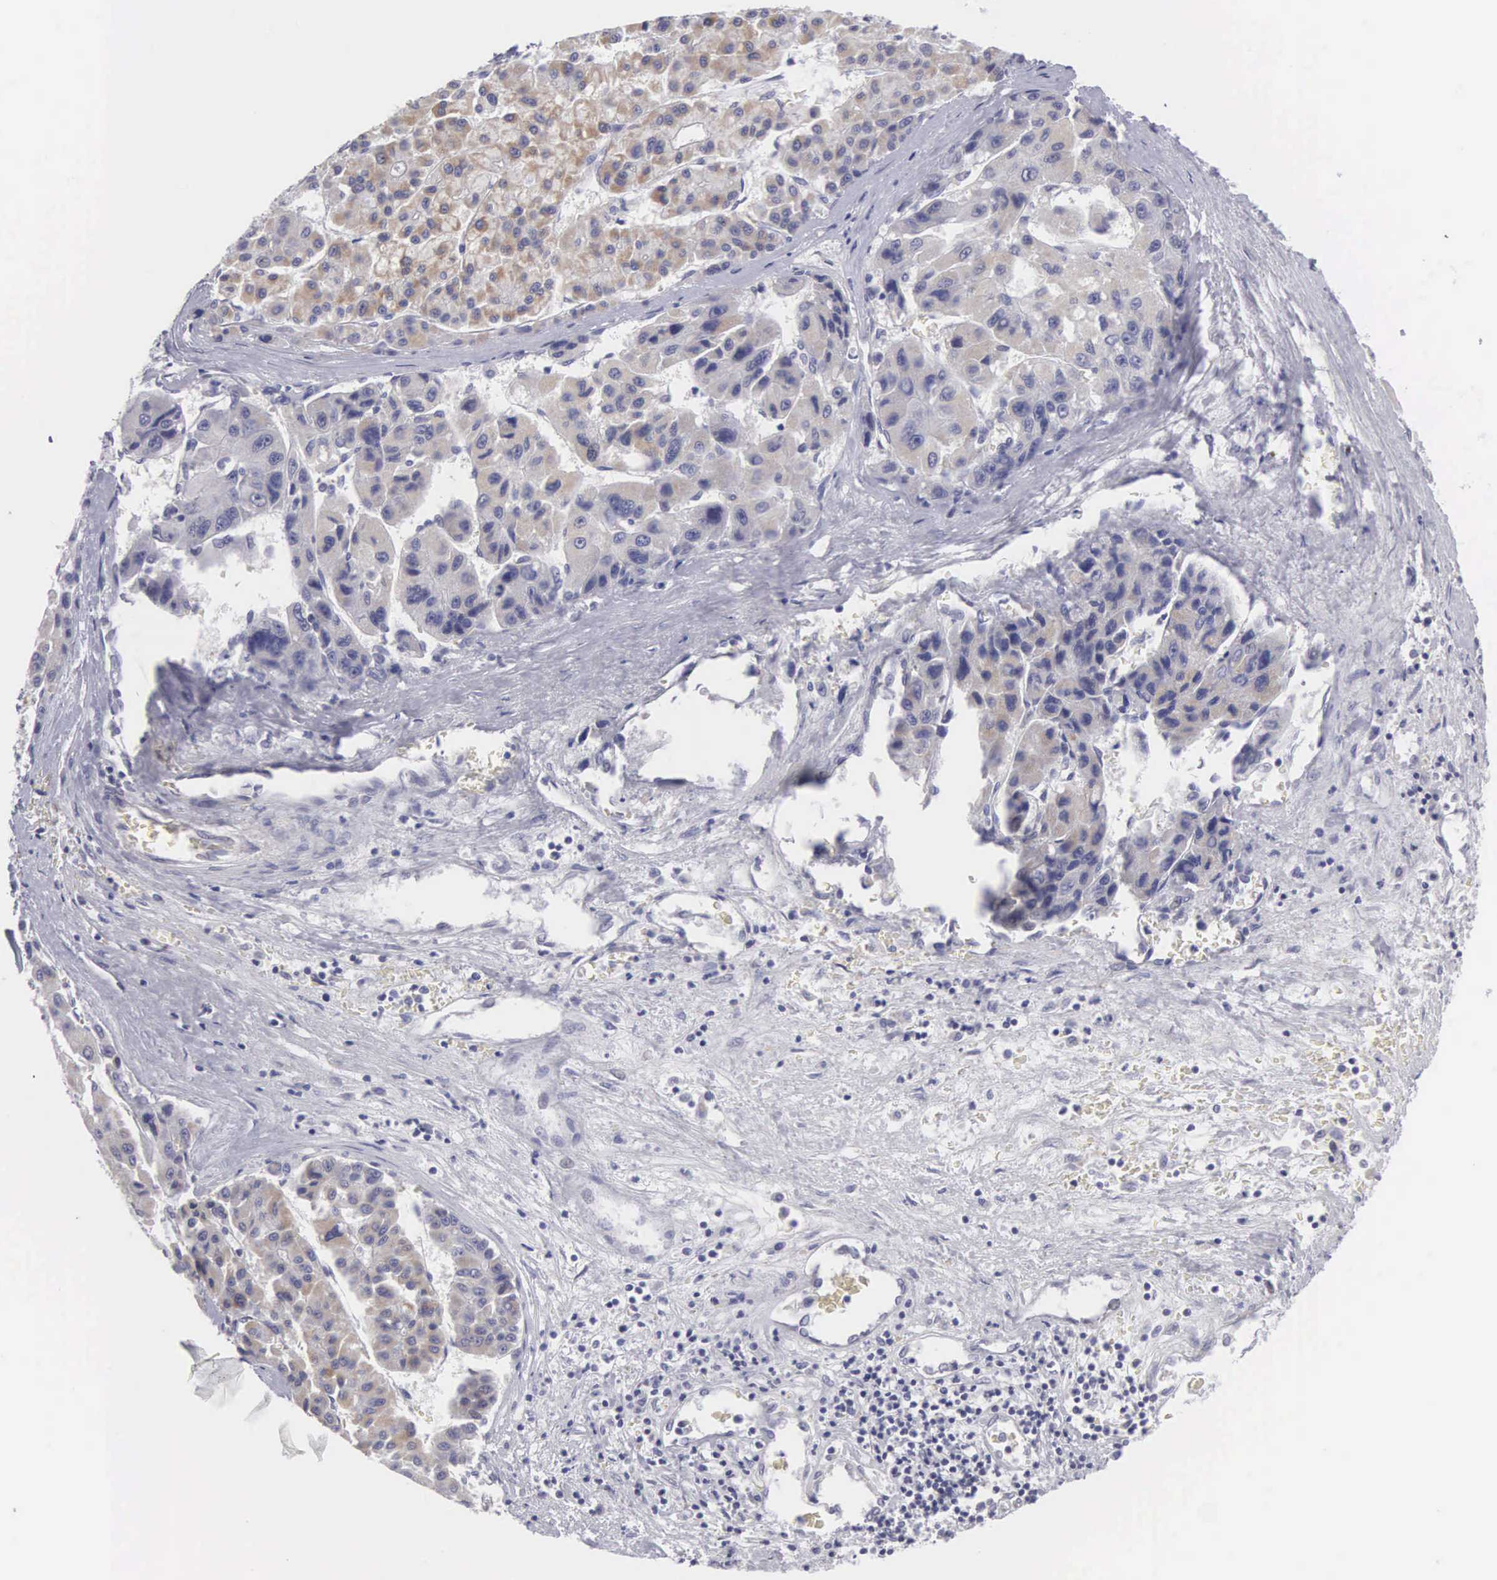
{"staining": {"intensity": "weak", "quantity": "<25%", "location": "cytoplasmic/membranous"}, "tissue": "liver cancer", "cell_type": "Tumor cells", "image_type": "cancer", "snomed": [{"axis": "morphology", "description": "Carcinoma, Hepatocellular, NOS"}, {"axis": "topography", "description": "Liver"}], "caption": "Immunohistochemistry (IHC) image of neoplastic tissue: human liver hepatocellular carcinoma stained with DAB displays no significant protein staining in tumor cells.", "gene": "SOX11", "patient": {"sex": "male", "age": 64}}